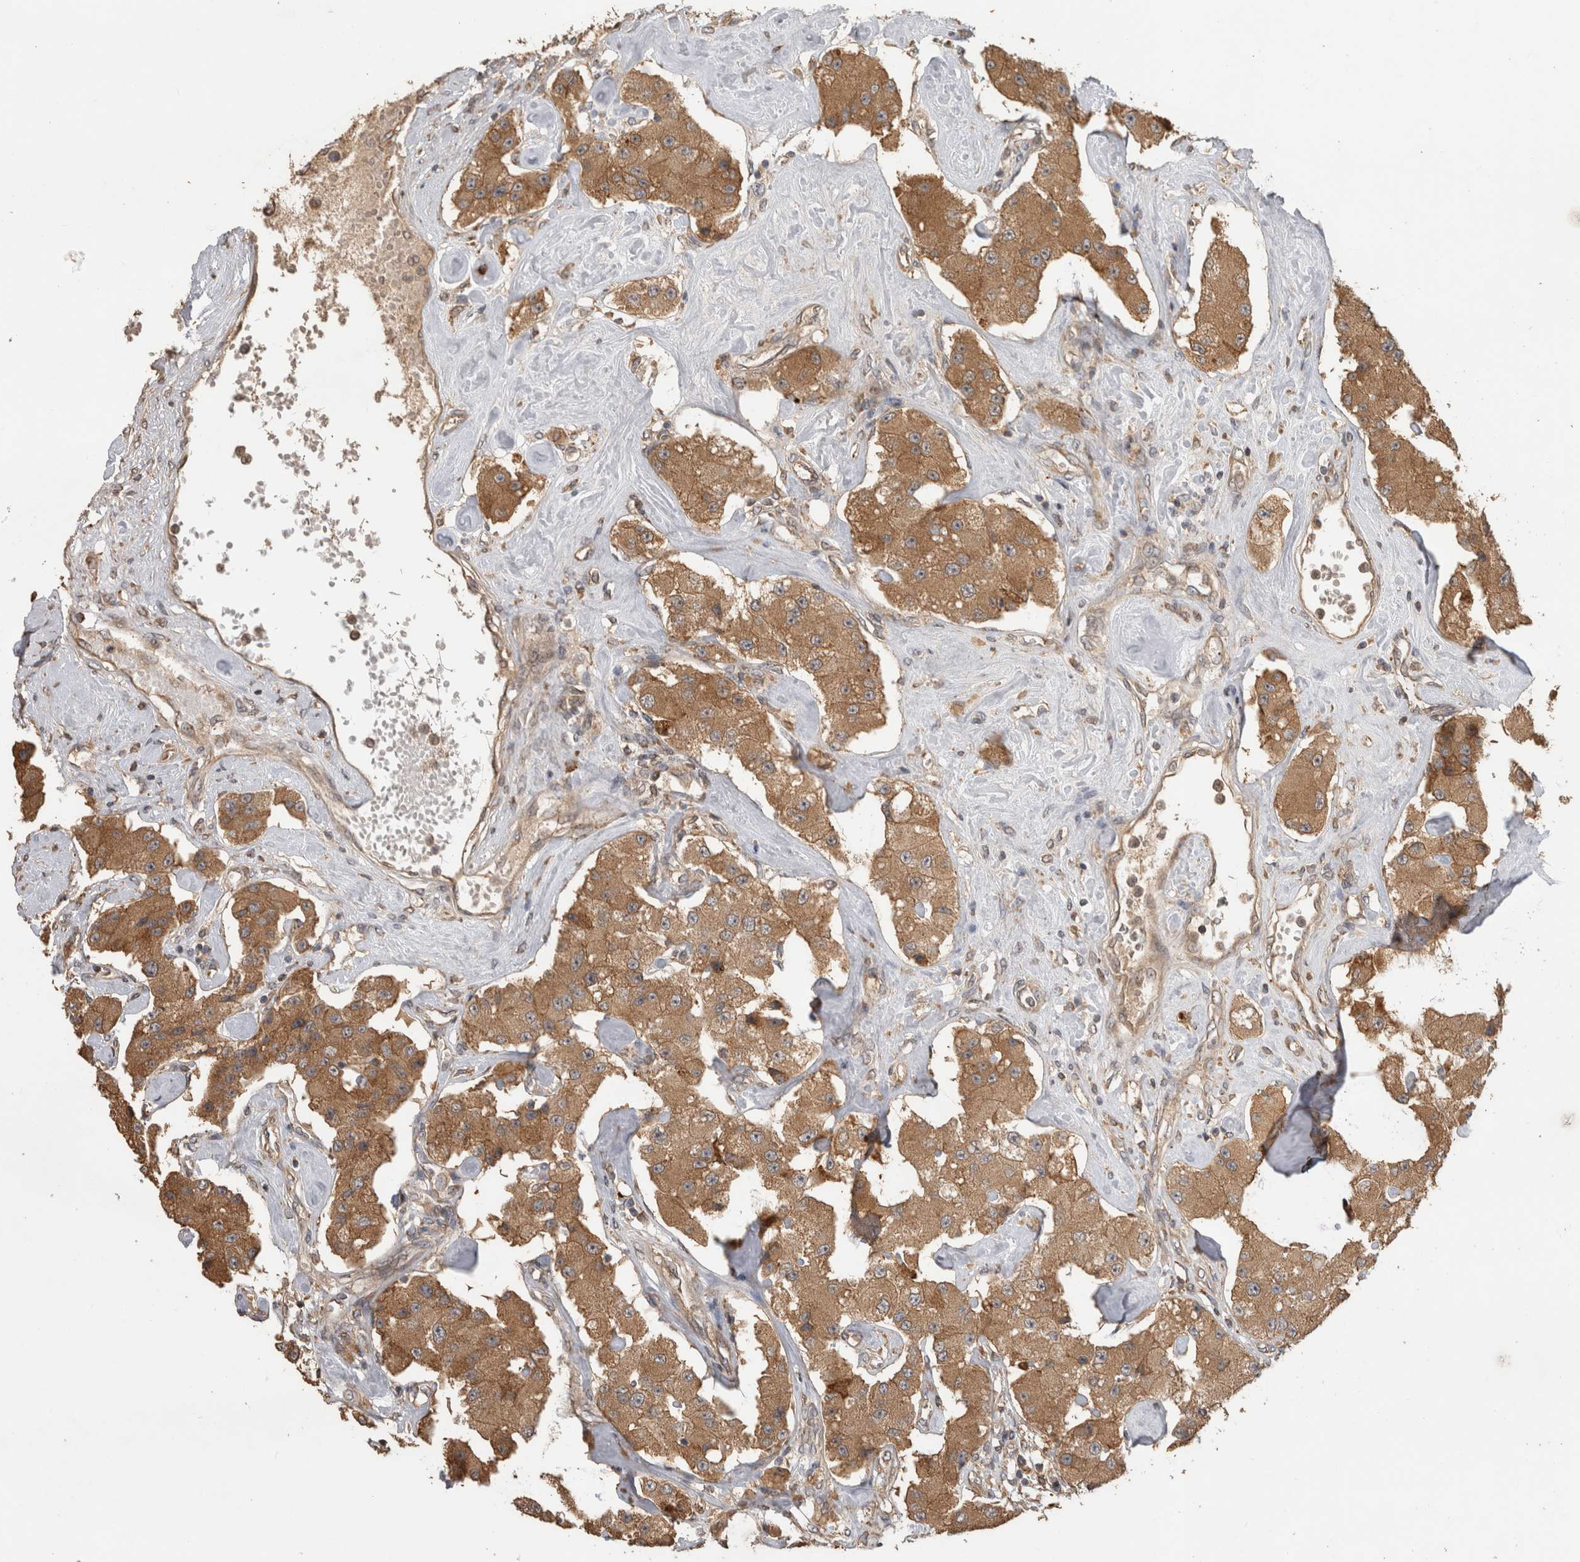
{"staining": {"intensity": "moderate", "quantity": ">75%", "location": "cytoplasmic/membranous"}, "tissue": "carcinoid", "cell_type": "Tumor cells", "image_type": "cancer", "snomed": [{"axis": "morphology", "description": "Carcinoid, malignant, NOS"}, {"axis": "topography", "description": "Pancreas"}], "caption": "Protein staining of carcinoid tissue reveals moderate cytoplasmic/membranous positivity in about >75% of tumor cells.", "gene": "TBCE", "patient": {"sex": "male", "age": 41}}